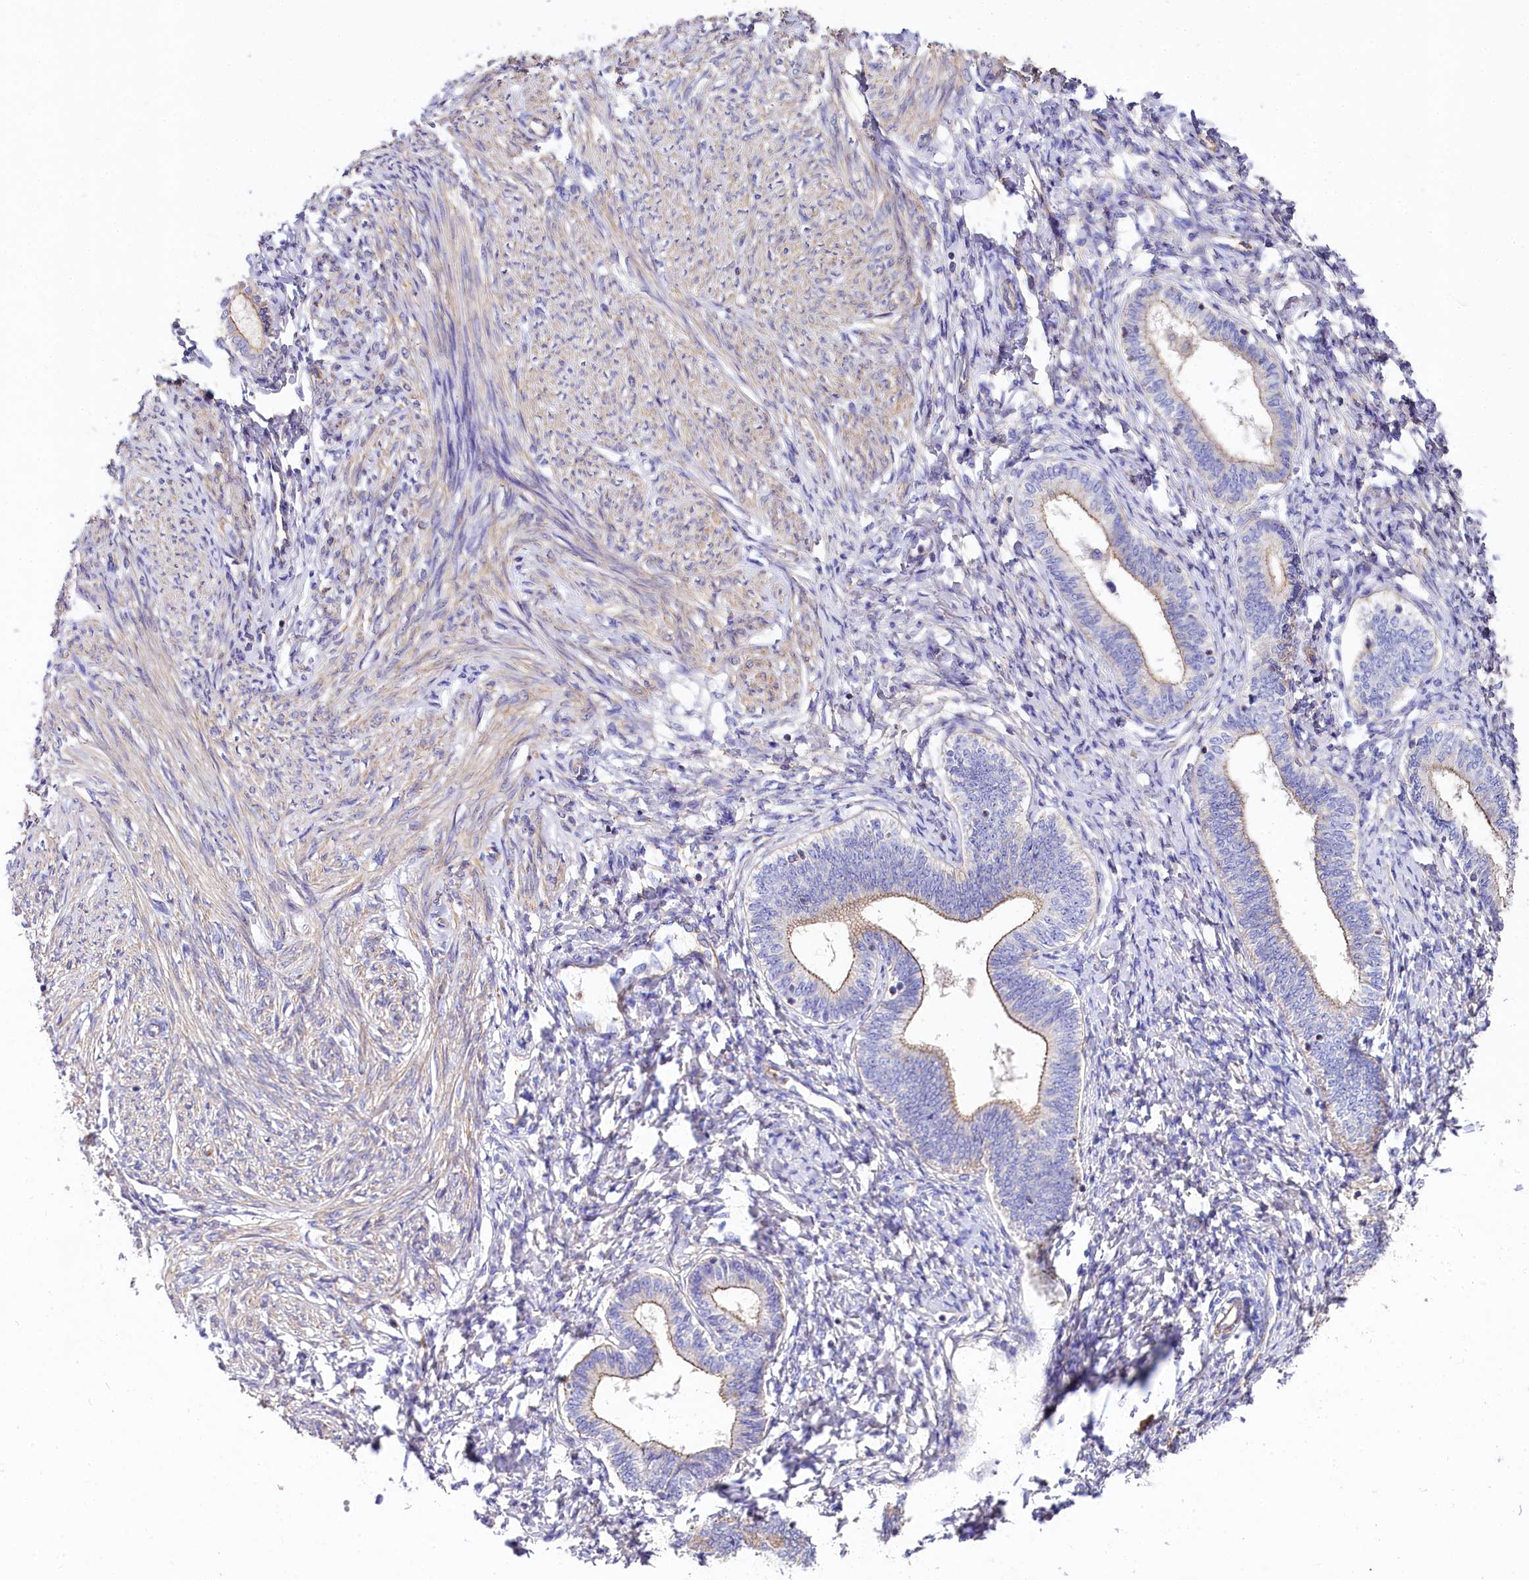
{"staining": {"intensity": "weak", "quantity": "25%-75%", "location": "cytoplasmic/membranous"}, "tissue": "endometrium", "cell_type": "Cells in endometrial stroma", "image_type": "normal", "snomed": [{"axis": "morphology", "description": "Normal tissue, NOS"}, {"axis": "topography", "description": "Endometrium"}], "caption": "A high-resolution image shows IHC staining of unremarkable endometrium, which displays weak cytoplasmic/membranous positivity in about 25%-75% of cells in endometrial stroma.", "gene": "FCHSD2", "patient": {"sex": "female", "age": 72}}